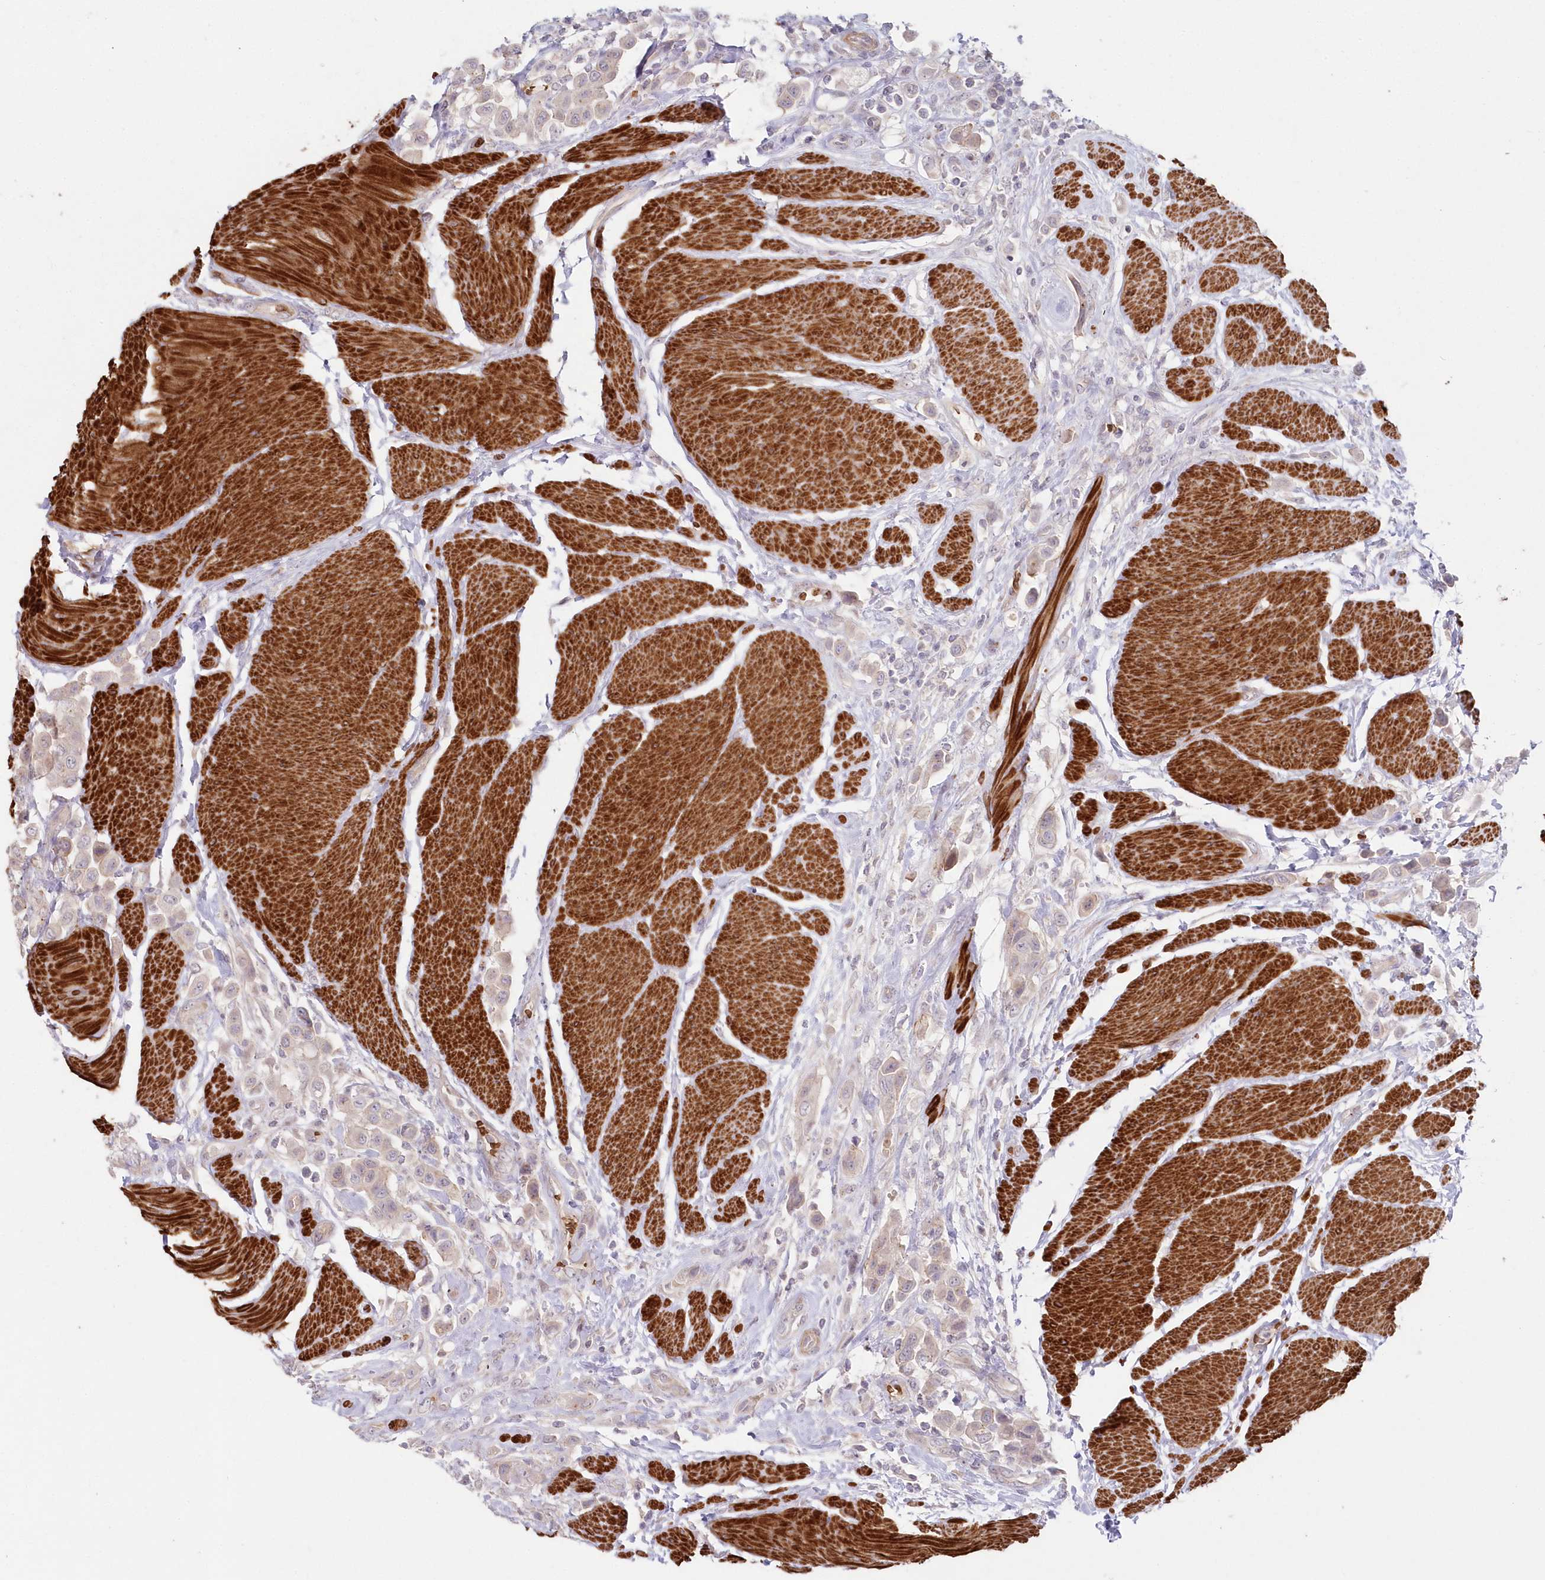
{"staining": {"intensity": "negative", "quantity": "none", "location": "none"}, "tissue": "urothelial cancer", "cell_type": "Tumor cells", "image_type": "cancer", "snomed": [{"axis": "morphology", "description": "Urothelial carcinoma, High grade"}, {"axis": "topography", "description": "Urinary bladder"}], "caption": "There is no significant expression in tumor cells of high-grade urothelial carcinoma. Nuclei are stained in blue.", "gene": "SERINC1", "patient": {"sex": "male", "age": 50}}